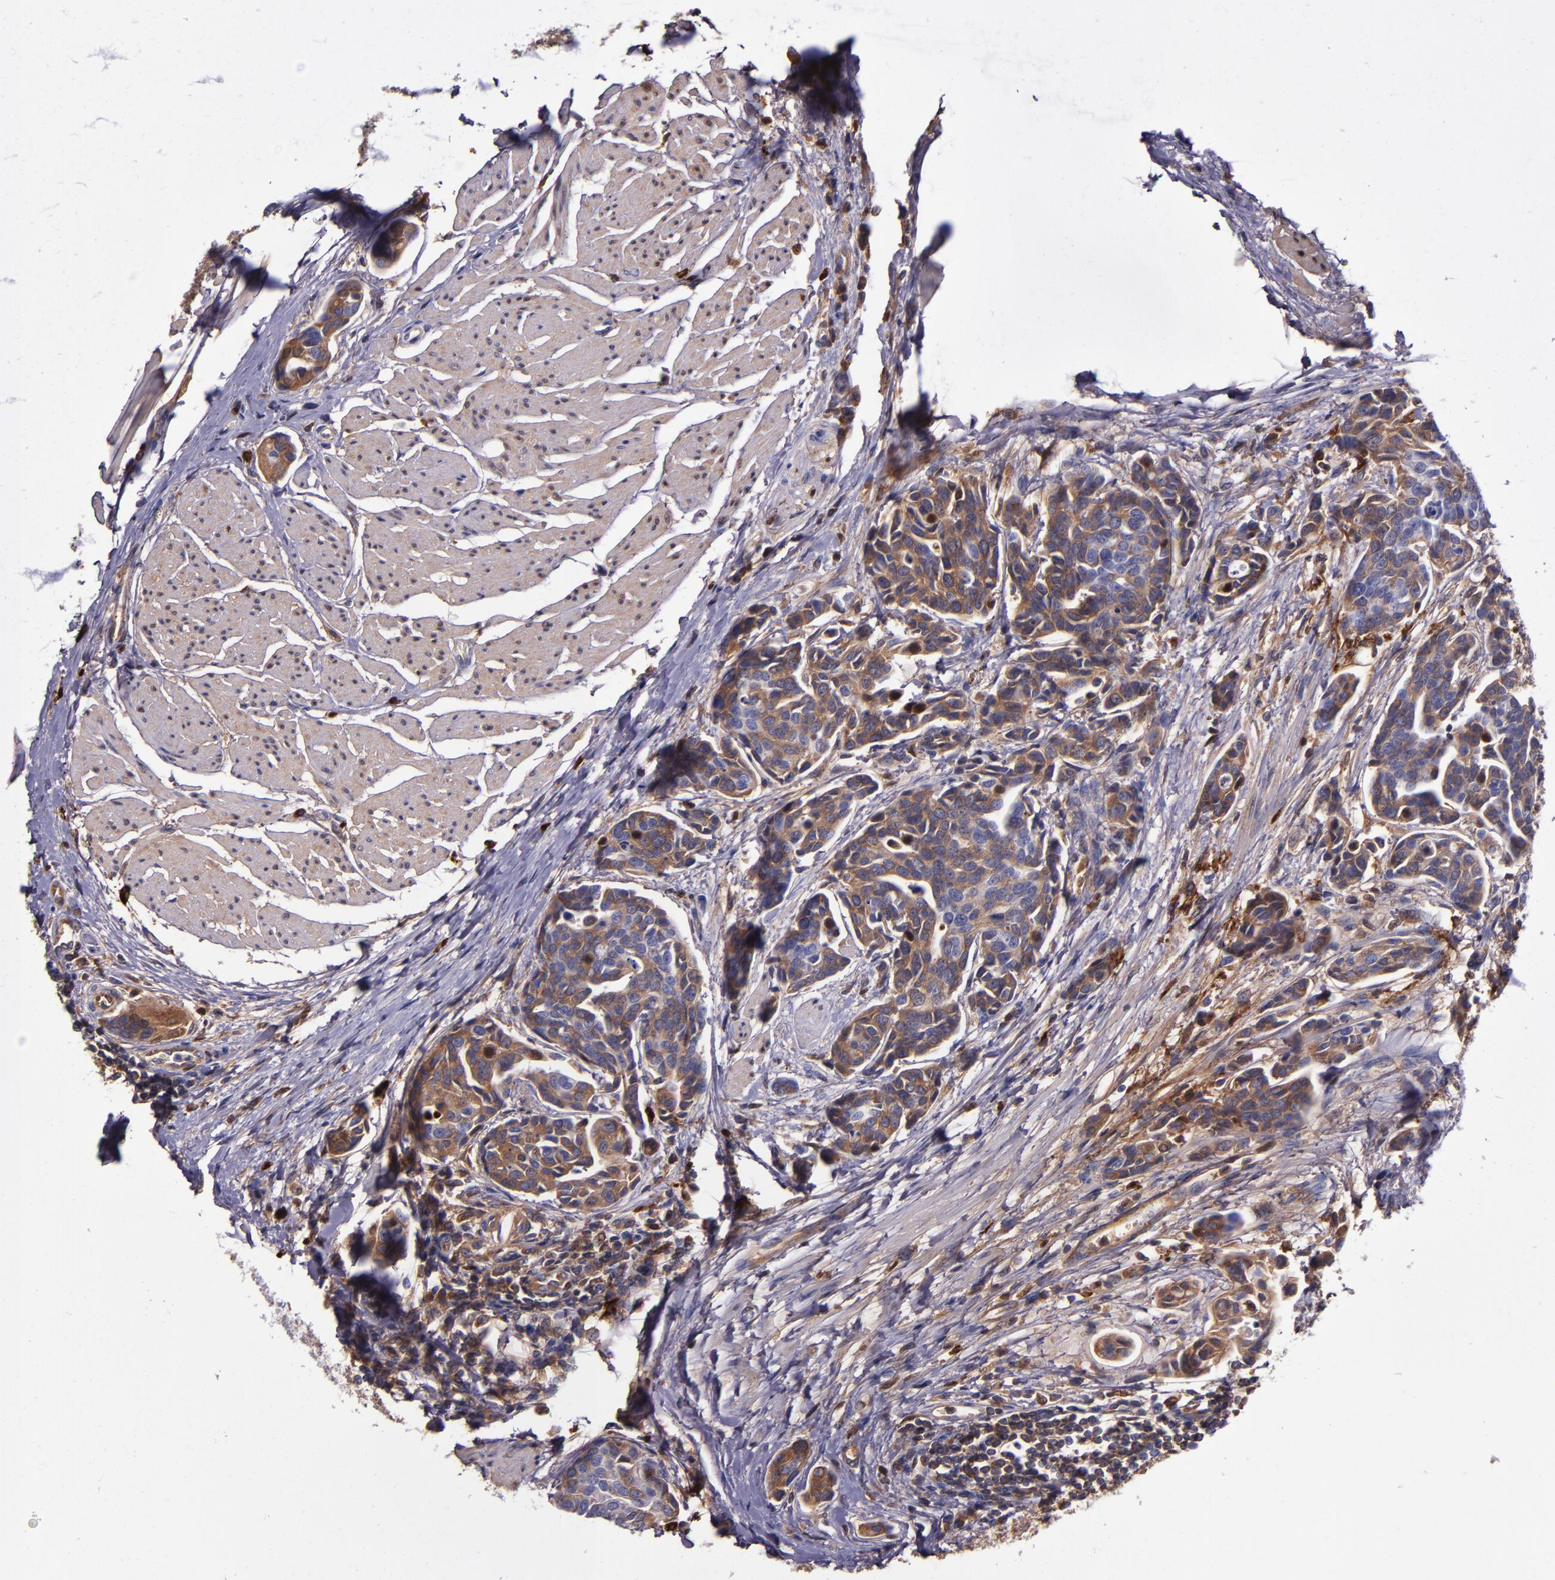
{"staining": {"intensity": "strong", "quantity": ">75%", "location": "cytoplasmic/membranous"}, "tissue": "urothelial cancer", "cell_type": "Tumor cells", "image_type": "cancer", "snomed": [{"axis": "morphology", "description": "Urothelial carcinoma, High grade"}, {"axis": "topography", "description": "Urinary bladder"}], "caption": "Immunohistochemical staining of urothelial cancer exhibits high levels of strong cytoplasmic/membranous protein expression in approximately >75% of tumor cells. (Stains: DAB in brown, nuclei in blue, Microscopy: brightfield microscopy at high magnification).", "gene": "CLEC3B", "patient": {"sex": "male", "age": 78}}